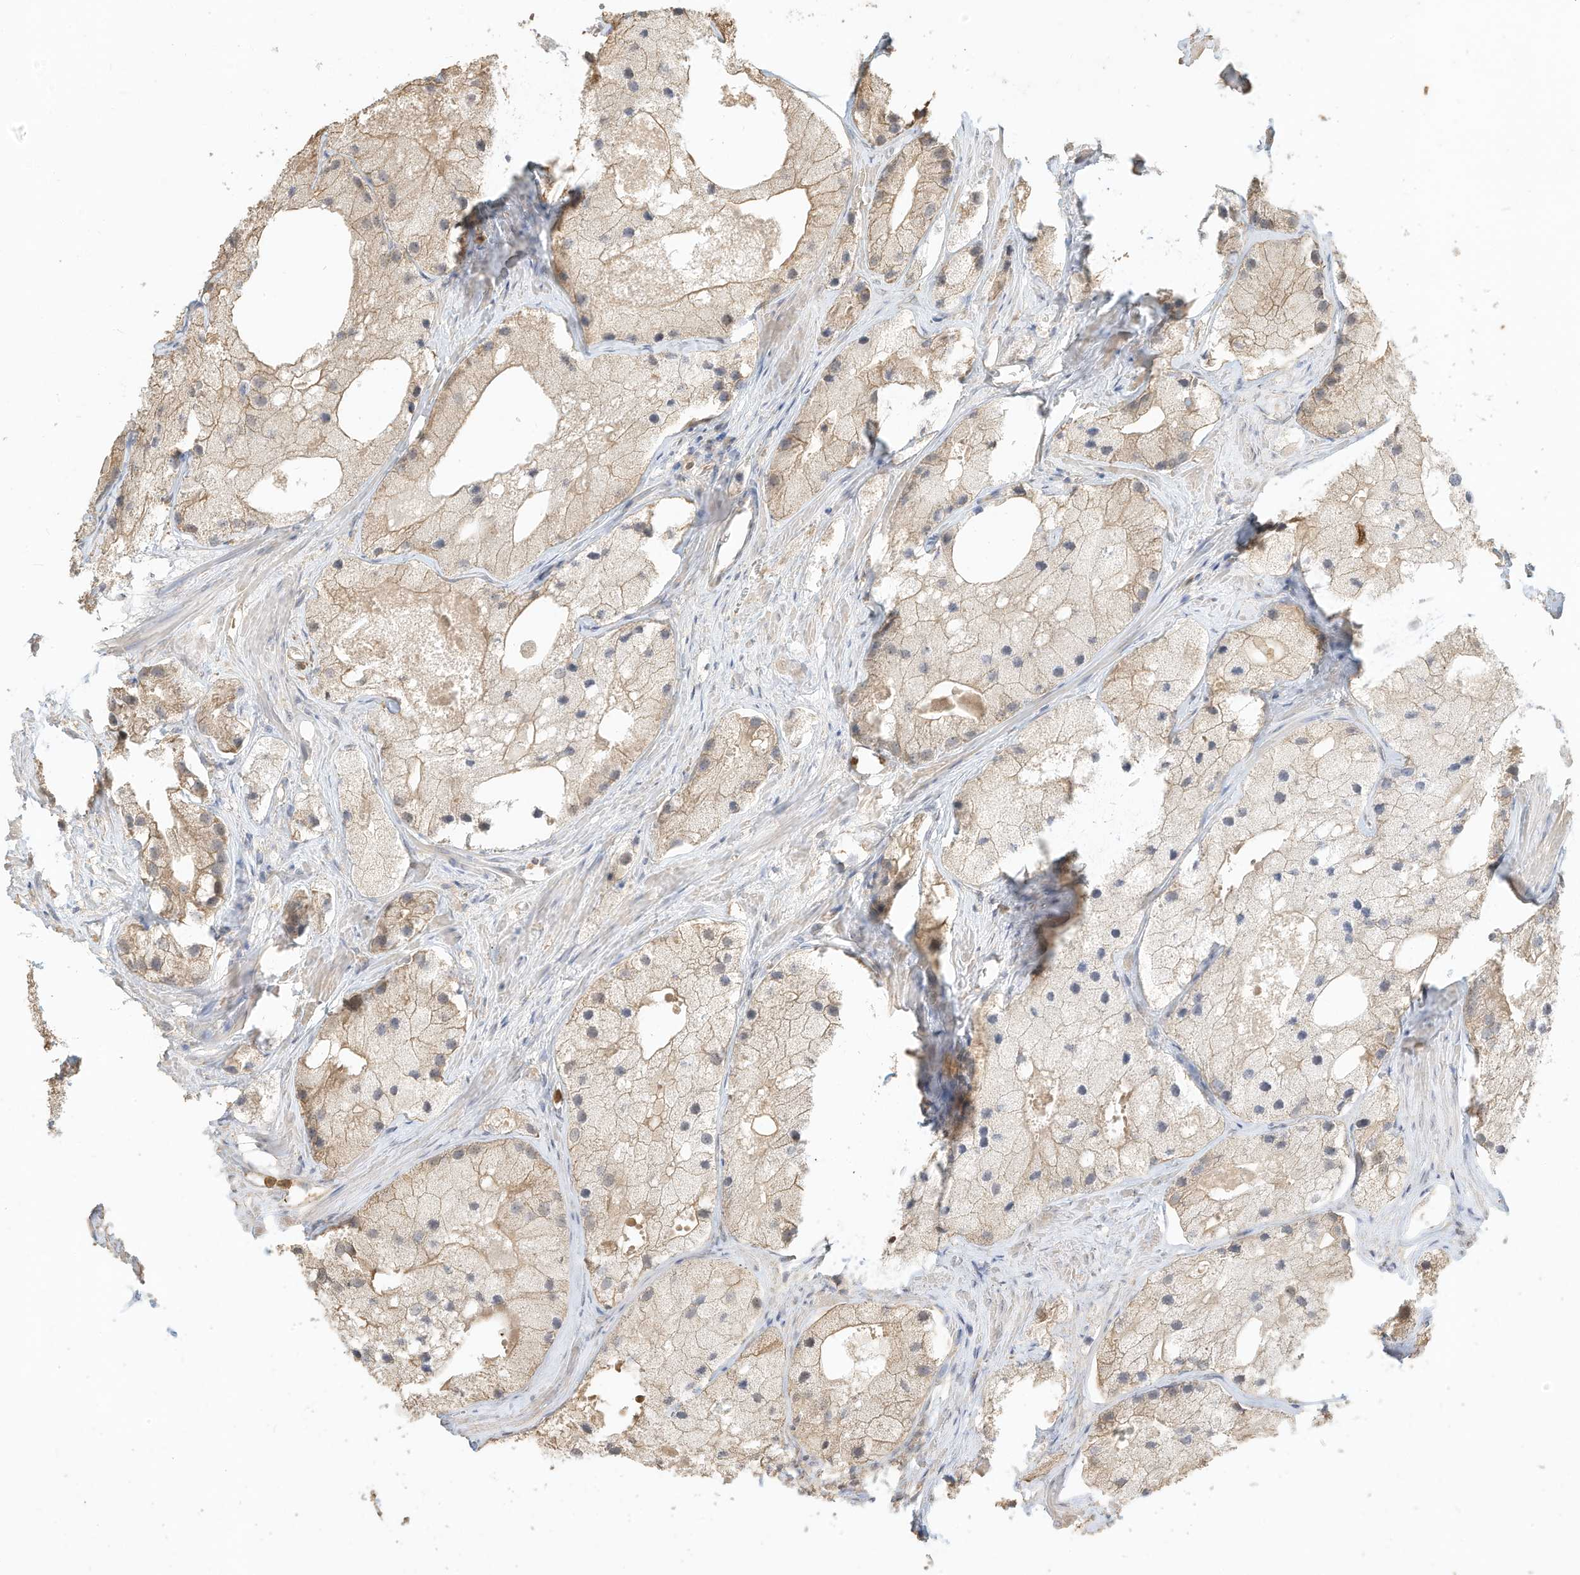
{"staining": {"intensity": "weak", "quantity": "25%-75%", "location": "cytoplasmic/membranous"}, "tissue": "prostate cancer", "cell_type": "Tumor cells", "image_type": "cancer", "snomed": [{"axis": "morphology", "description": "Adenocarcinoma, Low grade"}, {"axis": "topography", "description": "Prostate"}], "caption": "IHC staining of prostate cancer, which shows low levels of weak cytoplasmic/membranous positivity in about 25%-75% of tumor cells indicating weak cytoplasmic/membranous protein expression. The staining was performed using DAB (3,3'-diaminobenzidine) (brown) for protein detection and nuclei were counterstained in hematoxylin (blue).", "gene": "OFD1", "patient": {"sex": "male", "age": 69}}